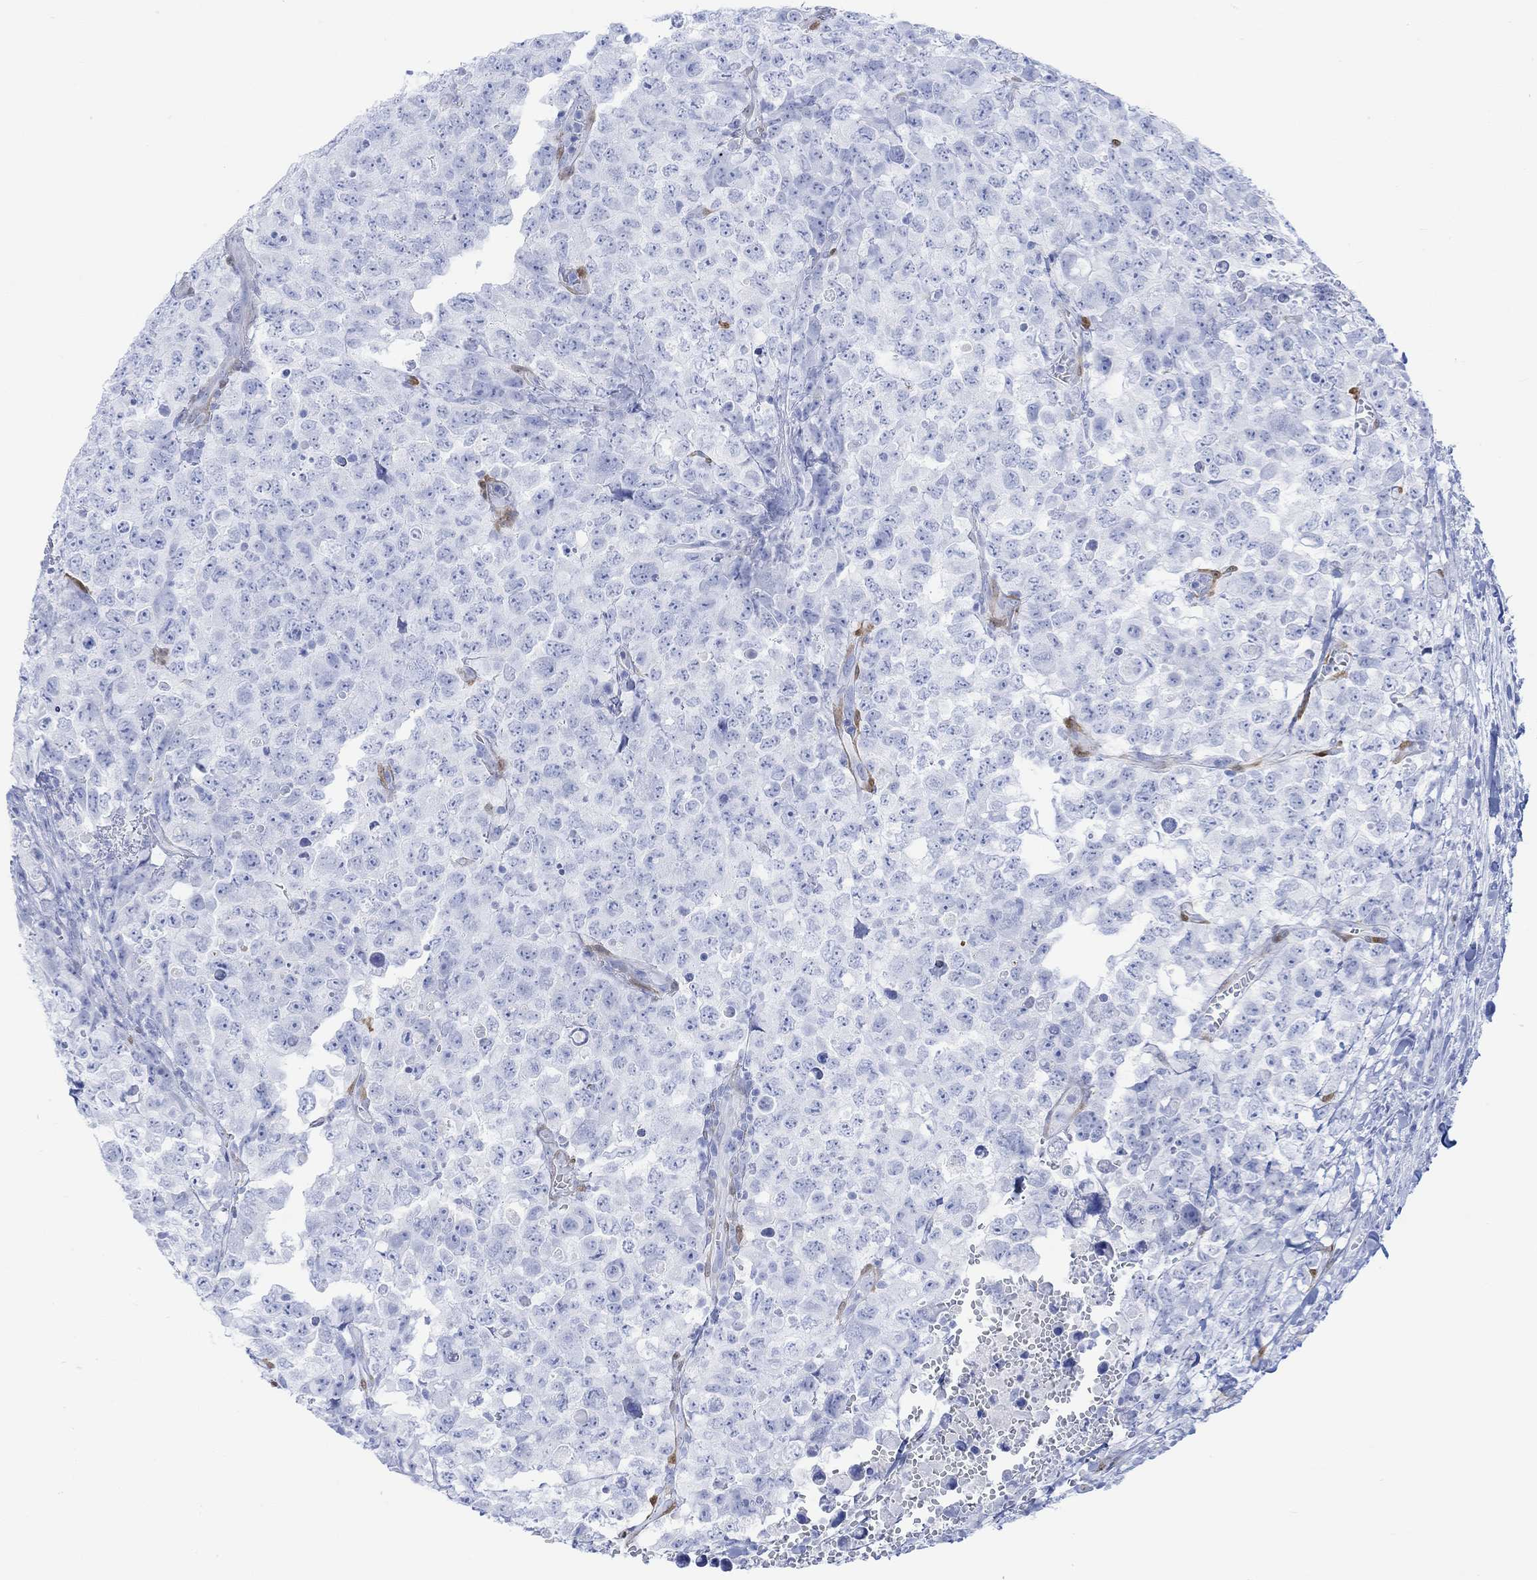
{"staining": {"intensity": "negative", "quantity": "none", "location": "none"}, "tissue": "testis cancer", "cell_type": "Tumor cells", "image_type": "cancer", "snomed": [{"axis": "morphology", "description": "Carcinoma, Embryonal, NOS"}, {"axis": "topography", "description": "Testis"}], "caption": "An image of testis embryonal carcinoma stained for a protein shows no brown staining in tumor cells. (Stains: DAB immunohistochemistry with hematoxylin counter stain, Microscopy: brightfield microscopy at high magnification).", "gene": "TPPP3", "patient": {"sex": "male", "age": 23}}